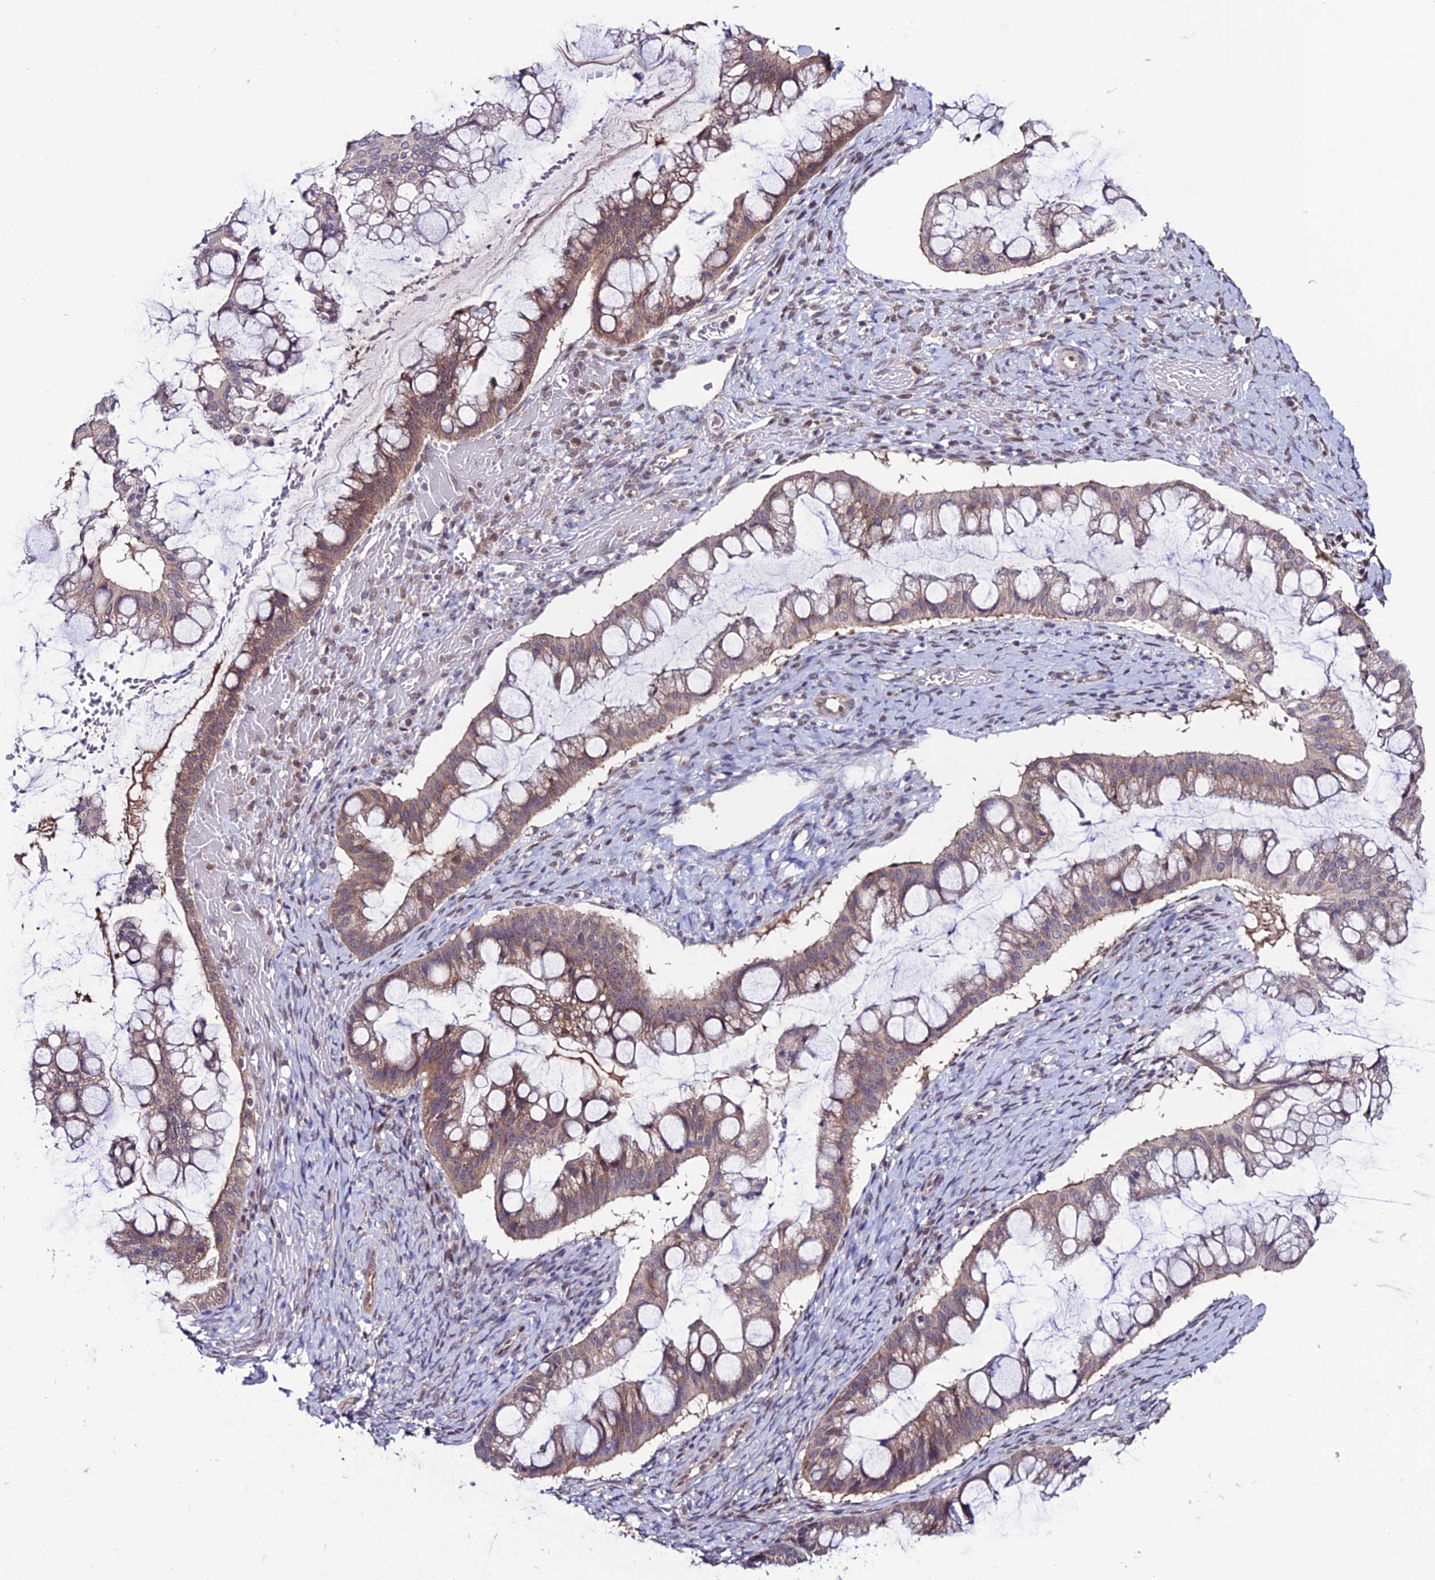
{"staining": {"intensity": "weak", "quantity": ">75%", "location": "cytoplasmic/membranous"}, "tissue": "ovarian cancer", "cell_type": "Tumor cells", "image_type": "cancer", "snomed": [{"axis": "morphology", "description": "Cystadenocarcinoma, mucinous, NOS"}, {"axis": "topography", "description": "Ovary"}], "caption": "Weak cytoplasmic/membranous expression is appreciated in approximately >75% of tumor cells in ovarian cancer (mucinous cystadenocarcinoma). Nuclei are stained in blue.", "gene": "FZD8", "patient": {"sex": "female", "age": 73}}